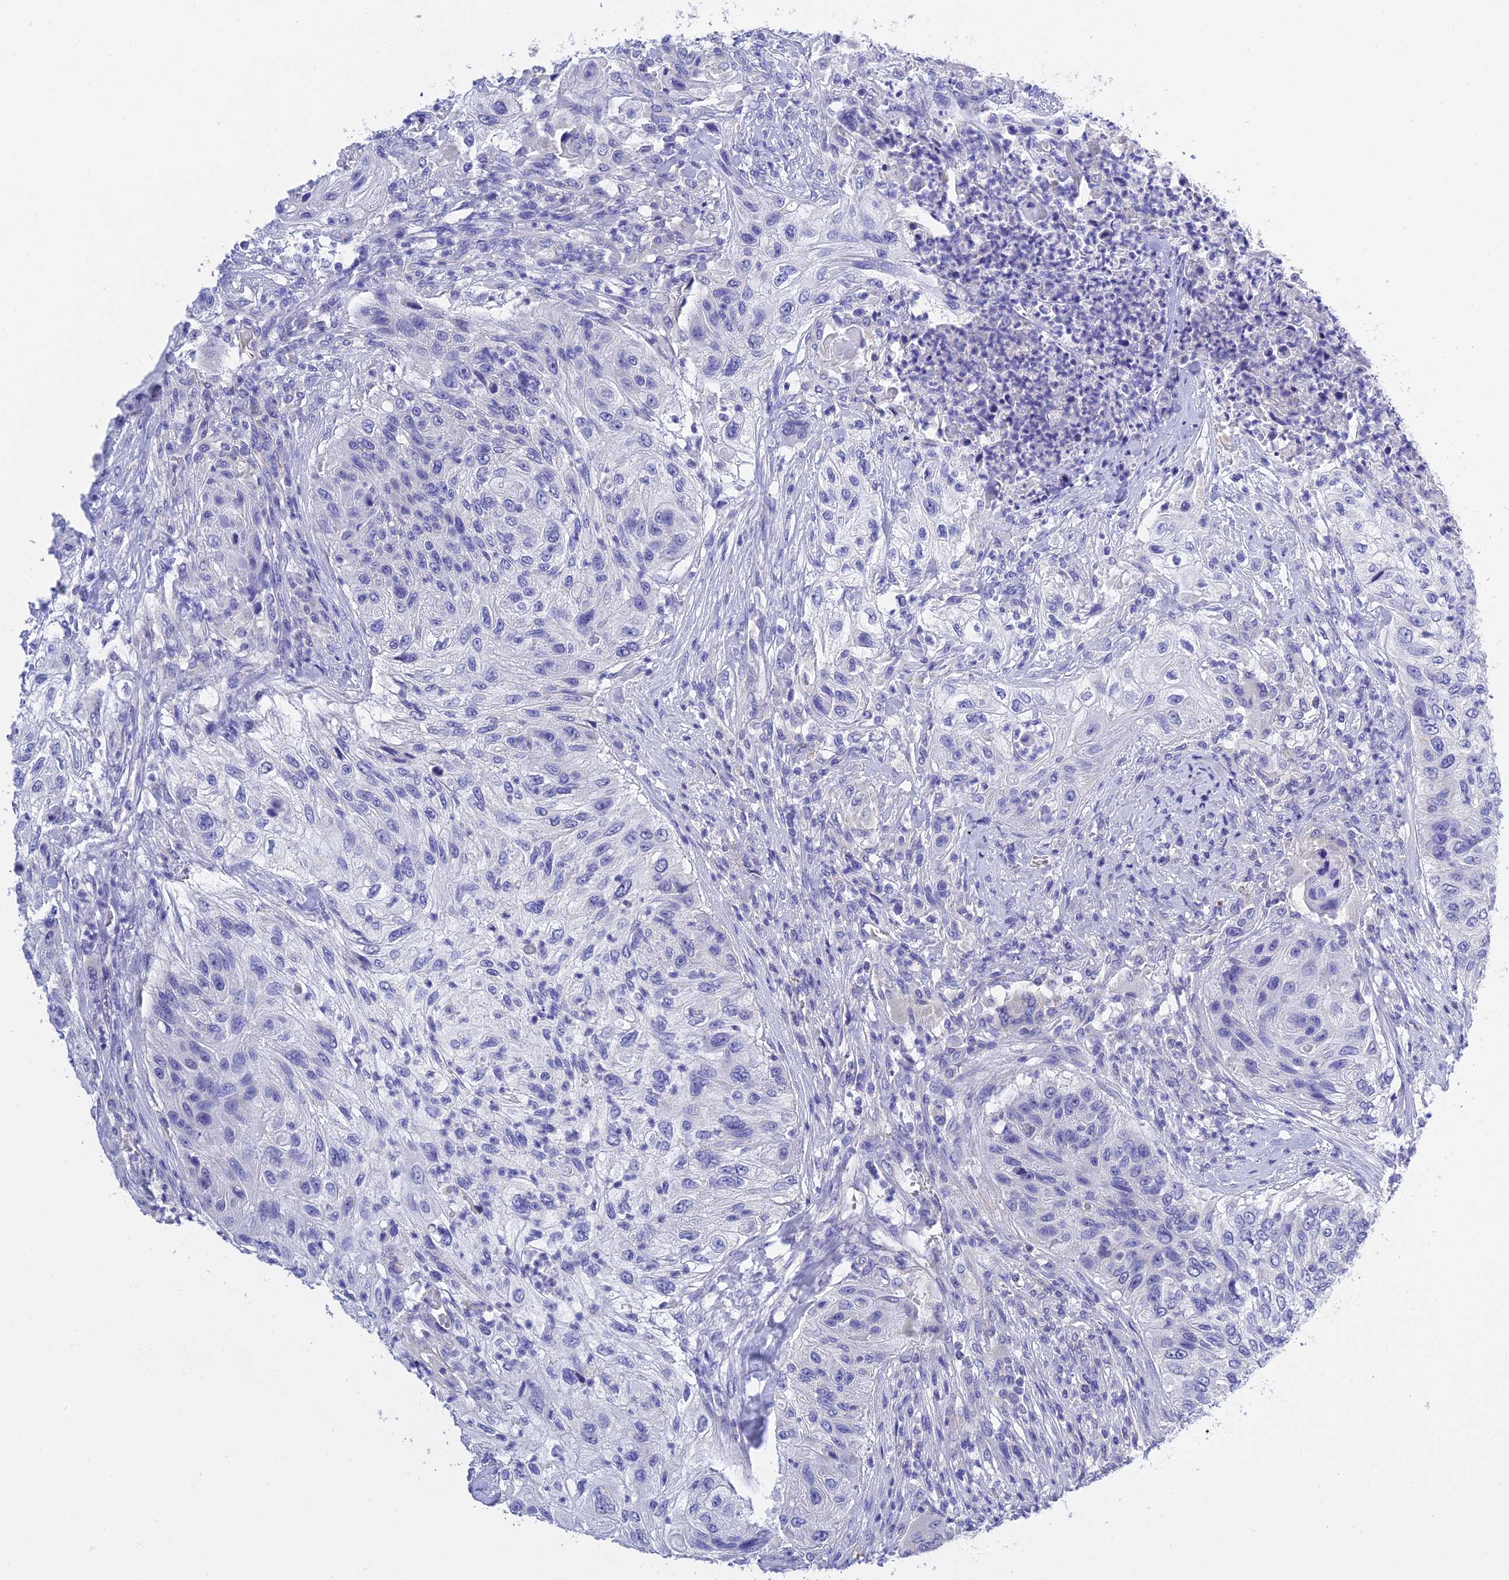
{"staining": {"intensity": "negative", "quantity": "none", "location": "none"}, "tissue": "urothelial cancer", "cell_type": "Tumor cells", "image_type": "cancer", "snomed": [{"axis": "morphology", "description": "Urothelial carcinoma, High grade"}, {"axis": "topography", "description": "Urinary bladder"}], "caption": "There is no significant expression in tumor cells of urothelial cancer.", "gene": "MS4A5", "patient": {"sex": "female", "age": 60}}